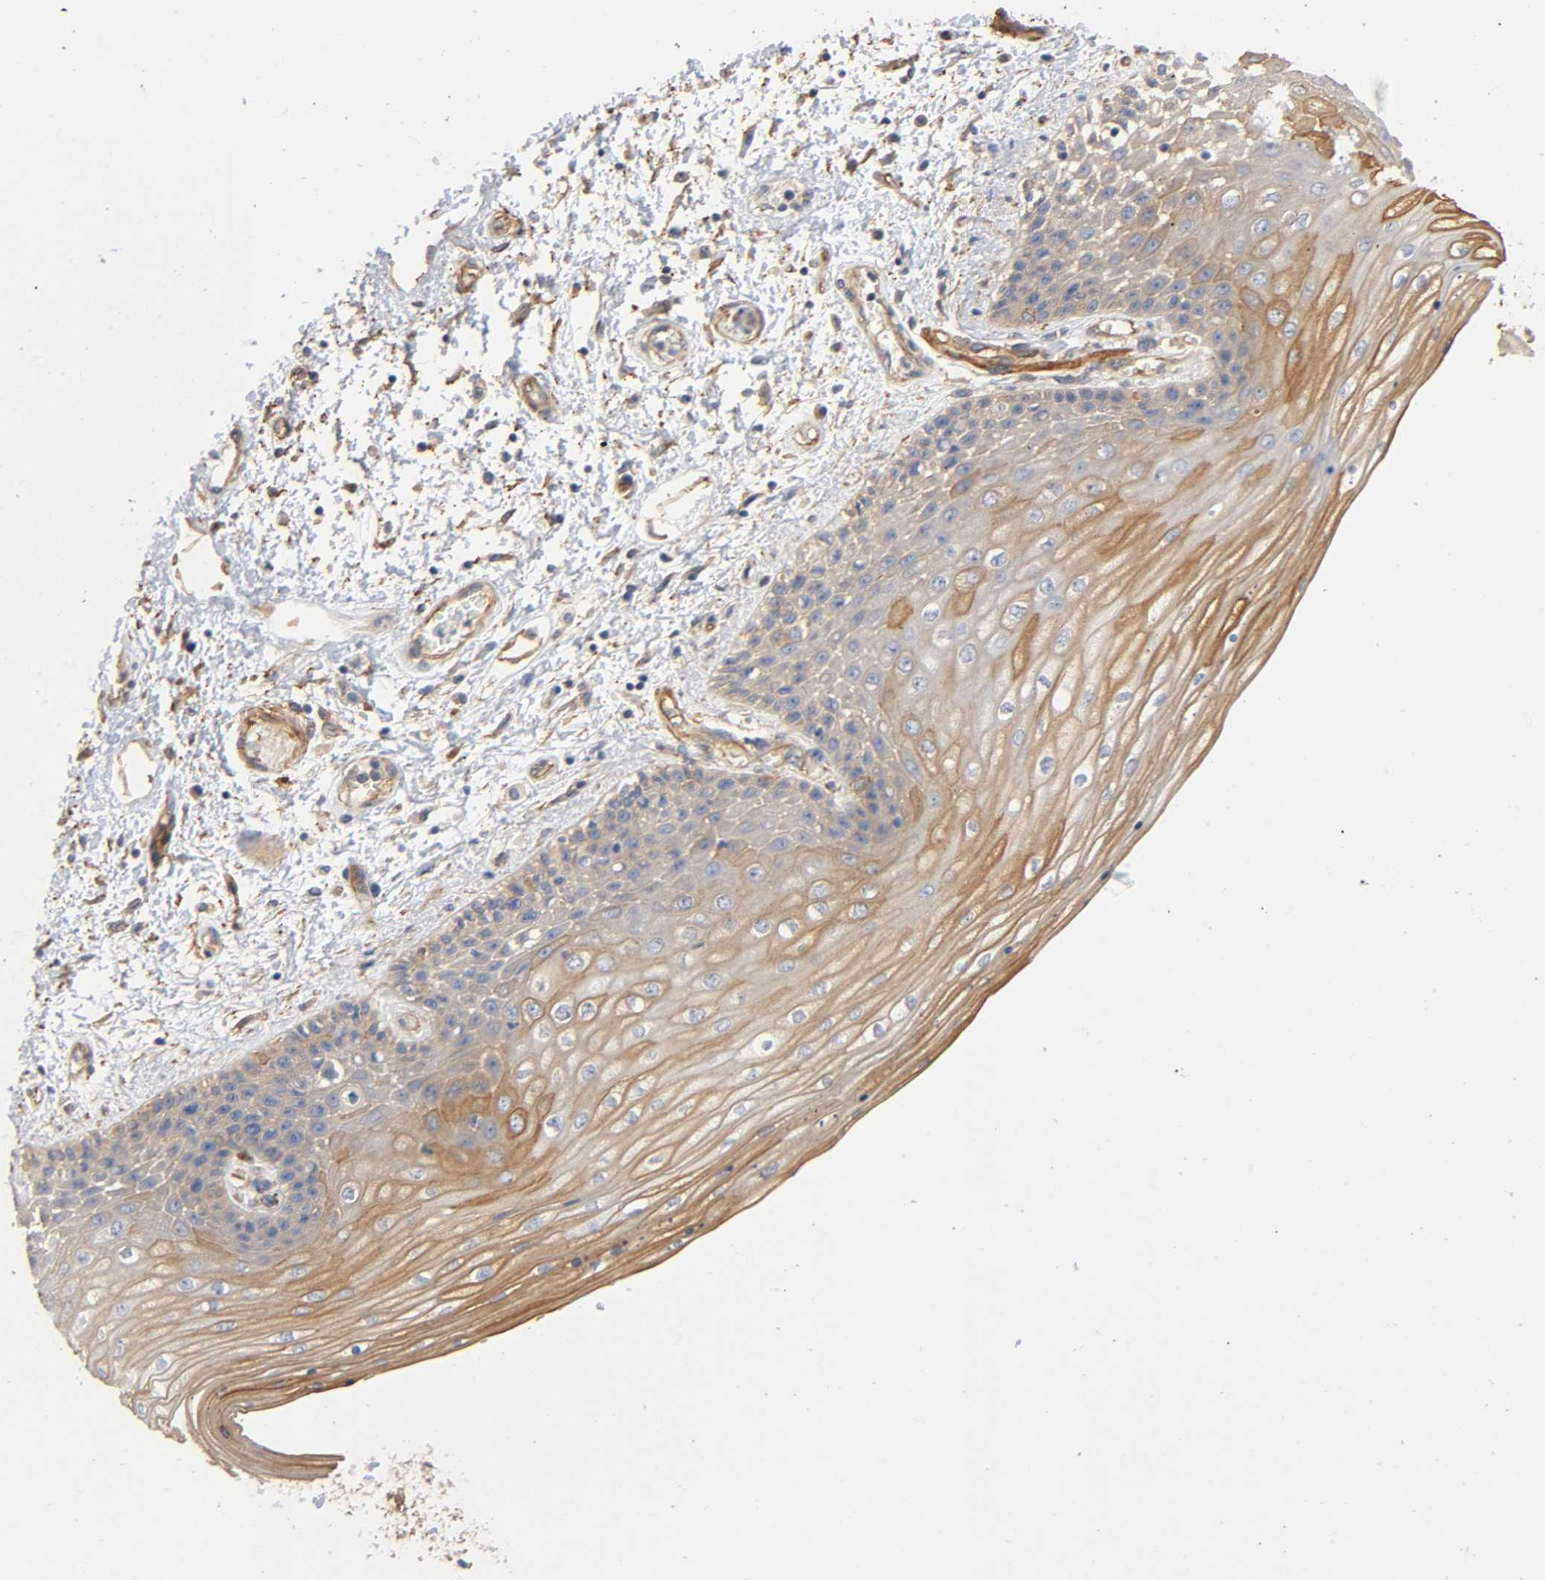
{"staining": {"intensity": "moderate", "quantity": ">75%", "location": "cytoplasmic/membranous"}, "tissue": "skin", "cell_type": "Epidermal cells", "image_type": "normal", "snomed": [{"axis": "morphology", "description": "Normal tissue, NOS"}, {"axis": "topography", "description": "Anal"}], "caption": "Immunohistochemical staining of benign skin displays >75% levels of moderate cytoplasmic/membranous protein expression in about >75% of epidermal cells.", "gene": "MARS1", "patient": {"sex": "female", "age": 46}}